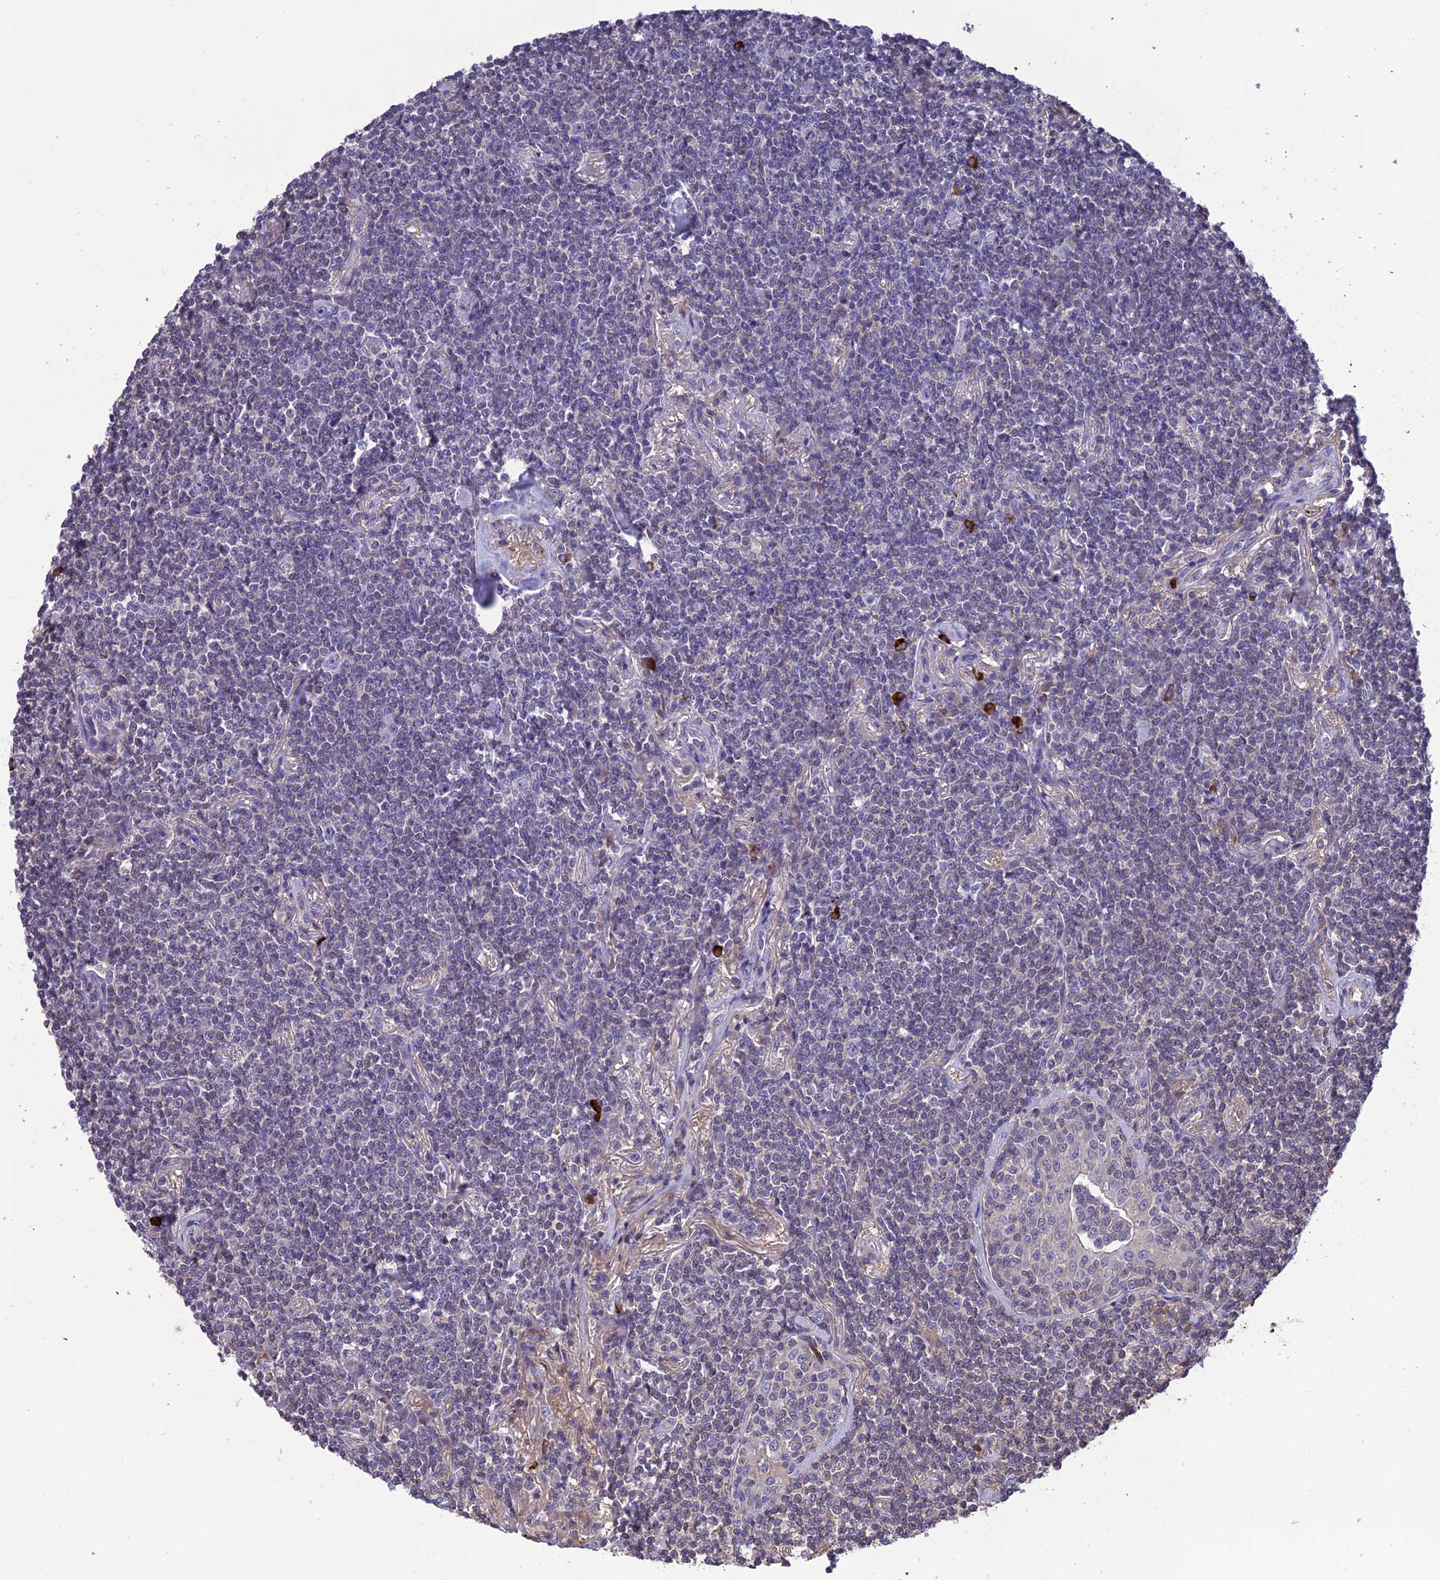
{"staining": {"intensity": "negative", "quantity": "none", "location": "none"}, "tissue": "lymphoma", "cell_type": "Tumor cells", "image_type": "cancer", "snomed": [{"axis": "morphology", "description": "Malignant lymphoma, non-Hodgkin's type, Low grade"}, {"axis": "topography", "description": "Lung"}], "caption": "Immunohistochemical staining of human lymphoma displays no significant positivity in tumor cells.", "gene": "MIOS", "patient": {"sex": "female", "age": 71}}